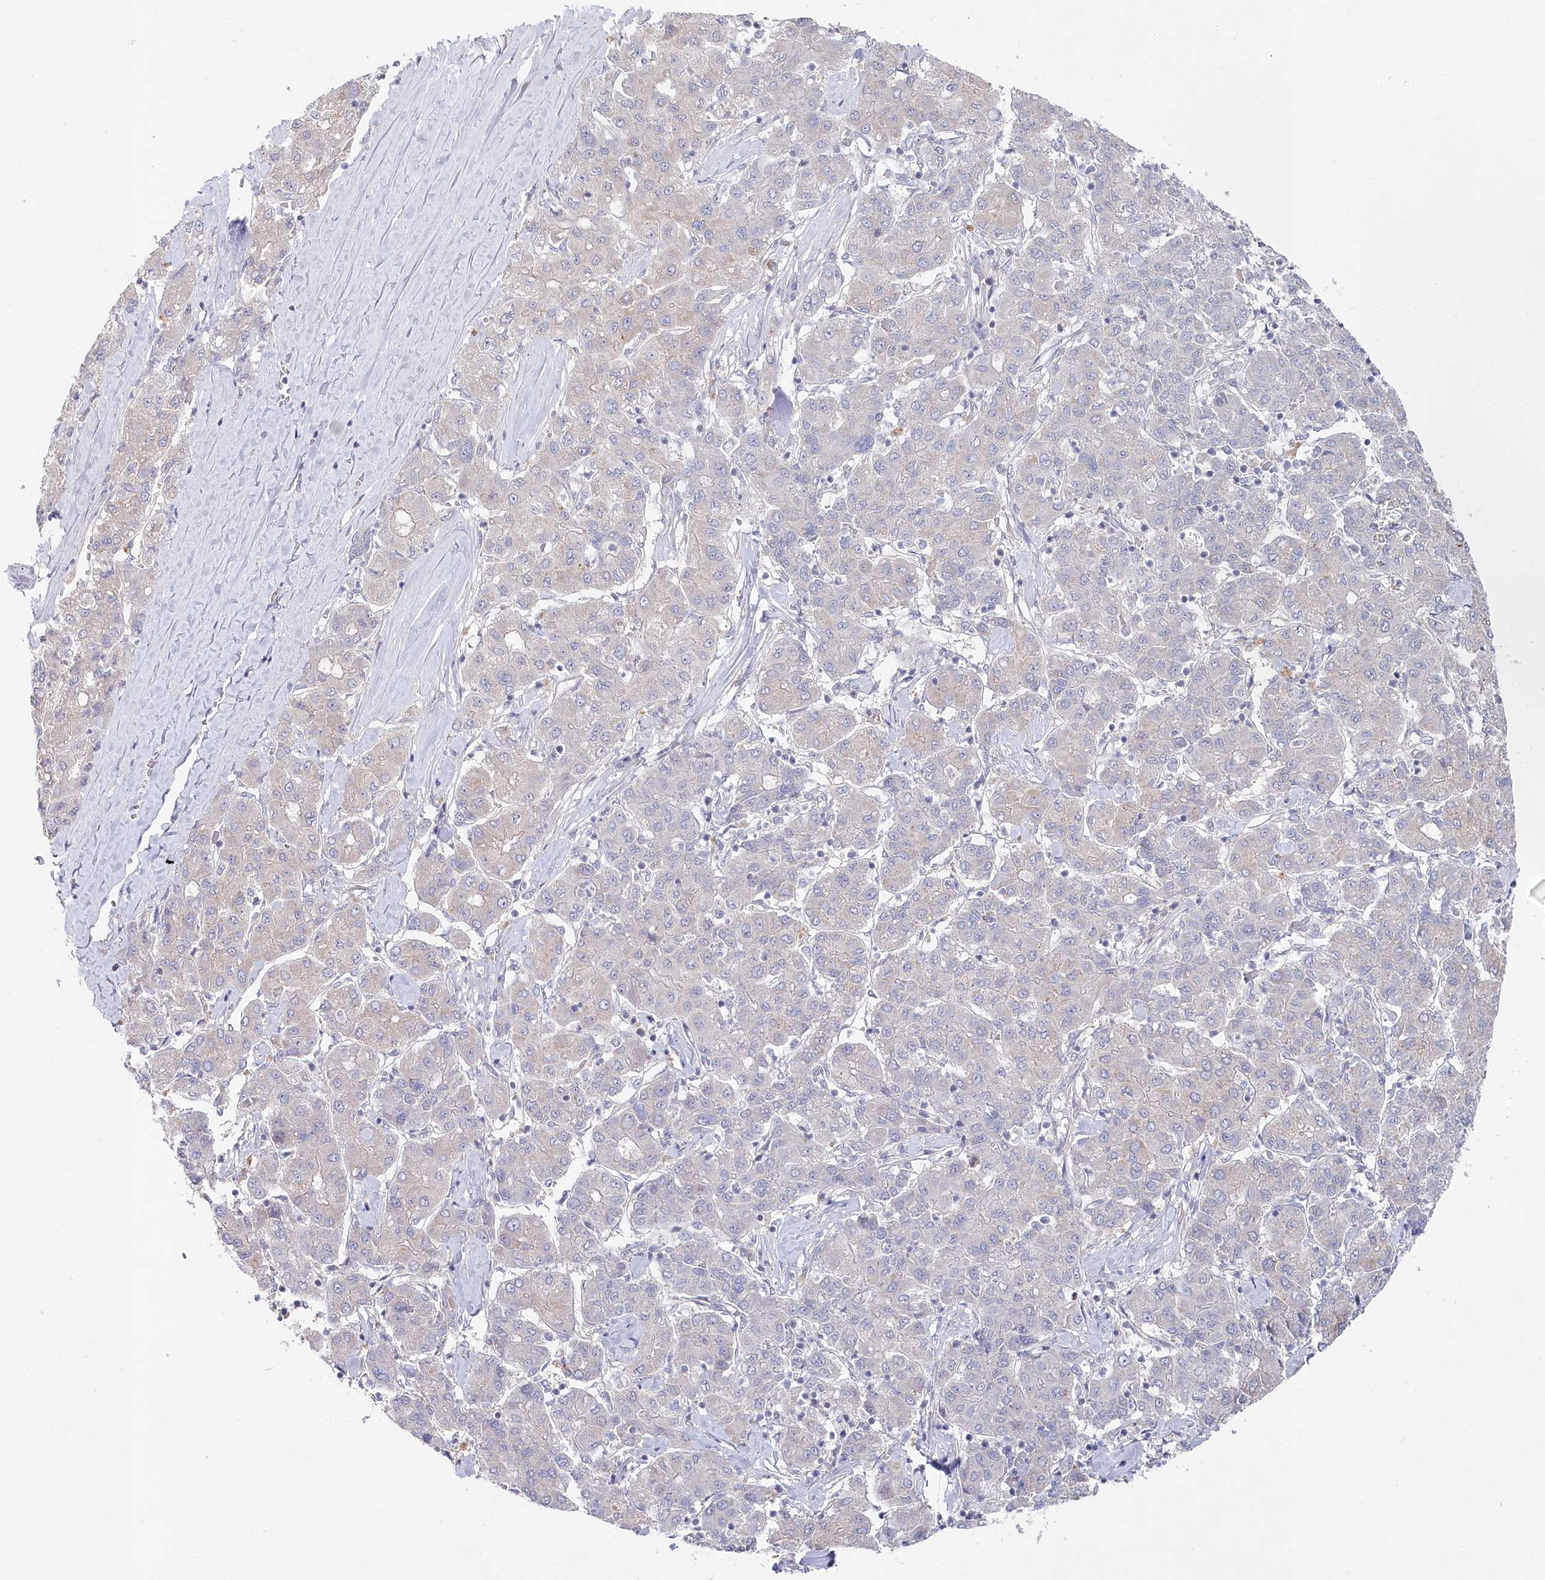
{"staining": {"intensity": "negative", "quantity": "none", "location": "none"}, "tissue": "liver cancer", "cell_type": "Tumor cells", "image_type": "cancer", "snomed": [{"axis": "morphology", "description": "Carcinoma, Hepatocellular, NOS"}, {"axis": "topography", "description": "Liver"}], "caption": "This is an IHC micrograph of human hepatocellular carcinoma (liver). There is no positivity in tumor cells.", "gene": "AAMDC", "patient": {"sex": "male", "age": 65}}